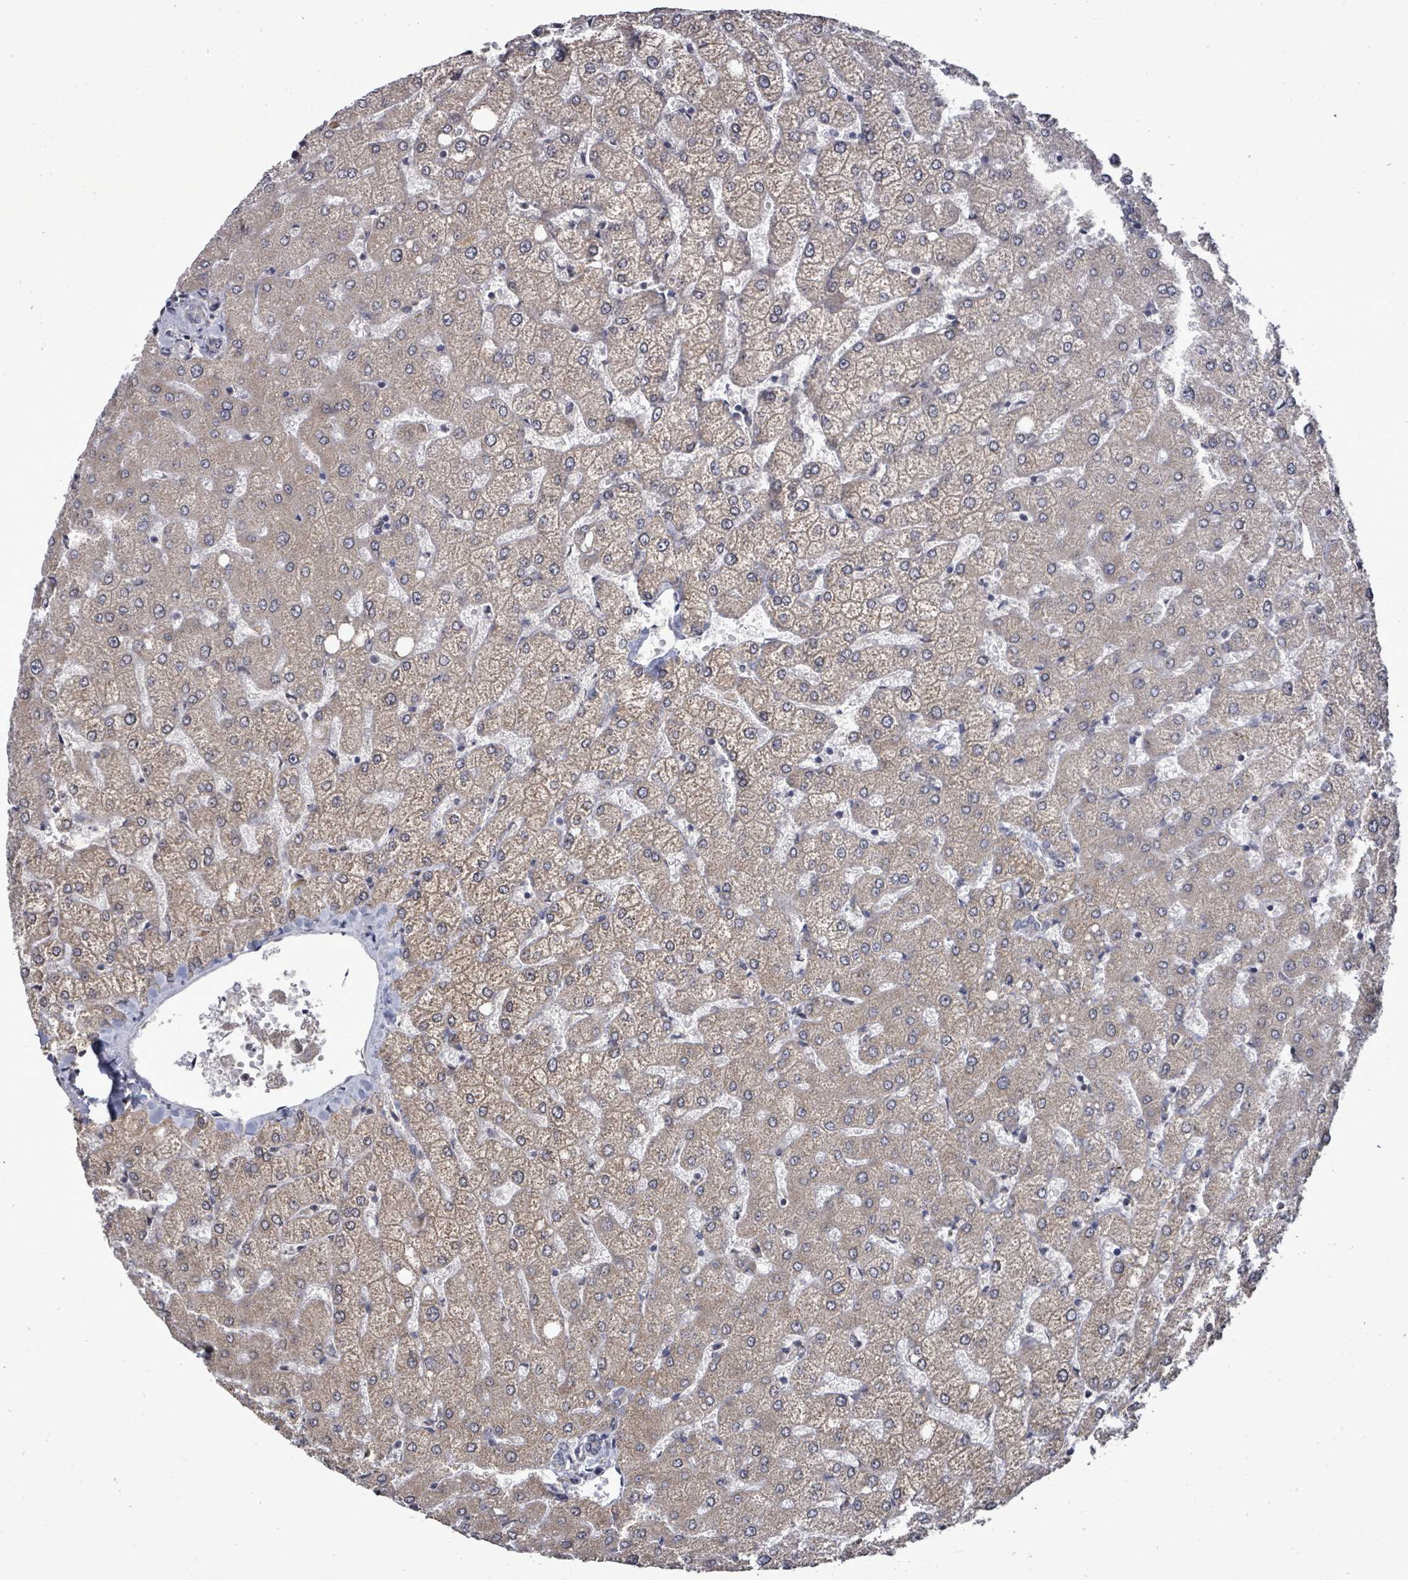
{"staining": {"intensity": "negative", "quantity": "none", "location": "none"}, "tissue": "liver", "cell_type": "Cholangiocytes", "image_type": "normal", "snomed": [{"axis": "morphology", "description": "Normal tissue, NOS"}, {"axis": "topography", "description": "Liver"}], "caption": "Micrograph shows no significant protein expression in cholangiocytes of unremarkable liver.", "gene": "POMGNT2", "patient": {"sex": "female", "age": 54}}